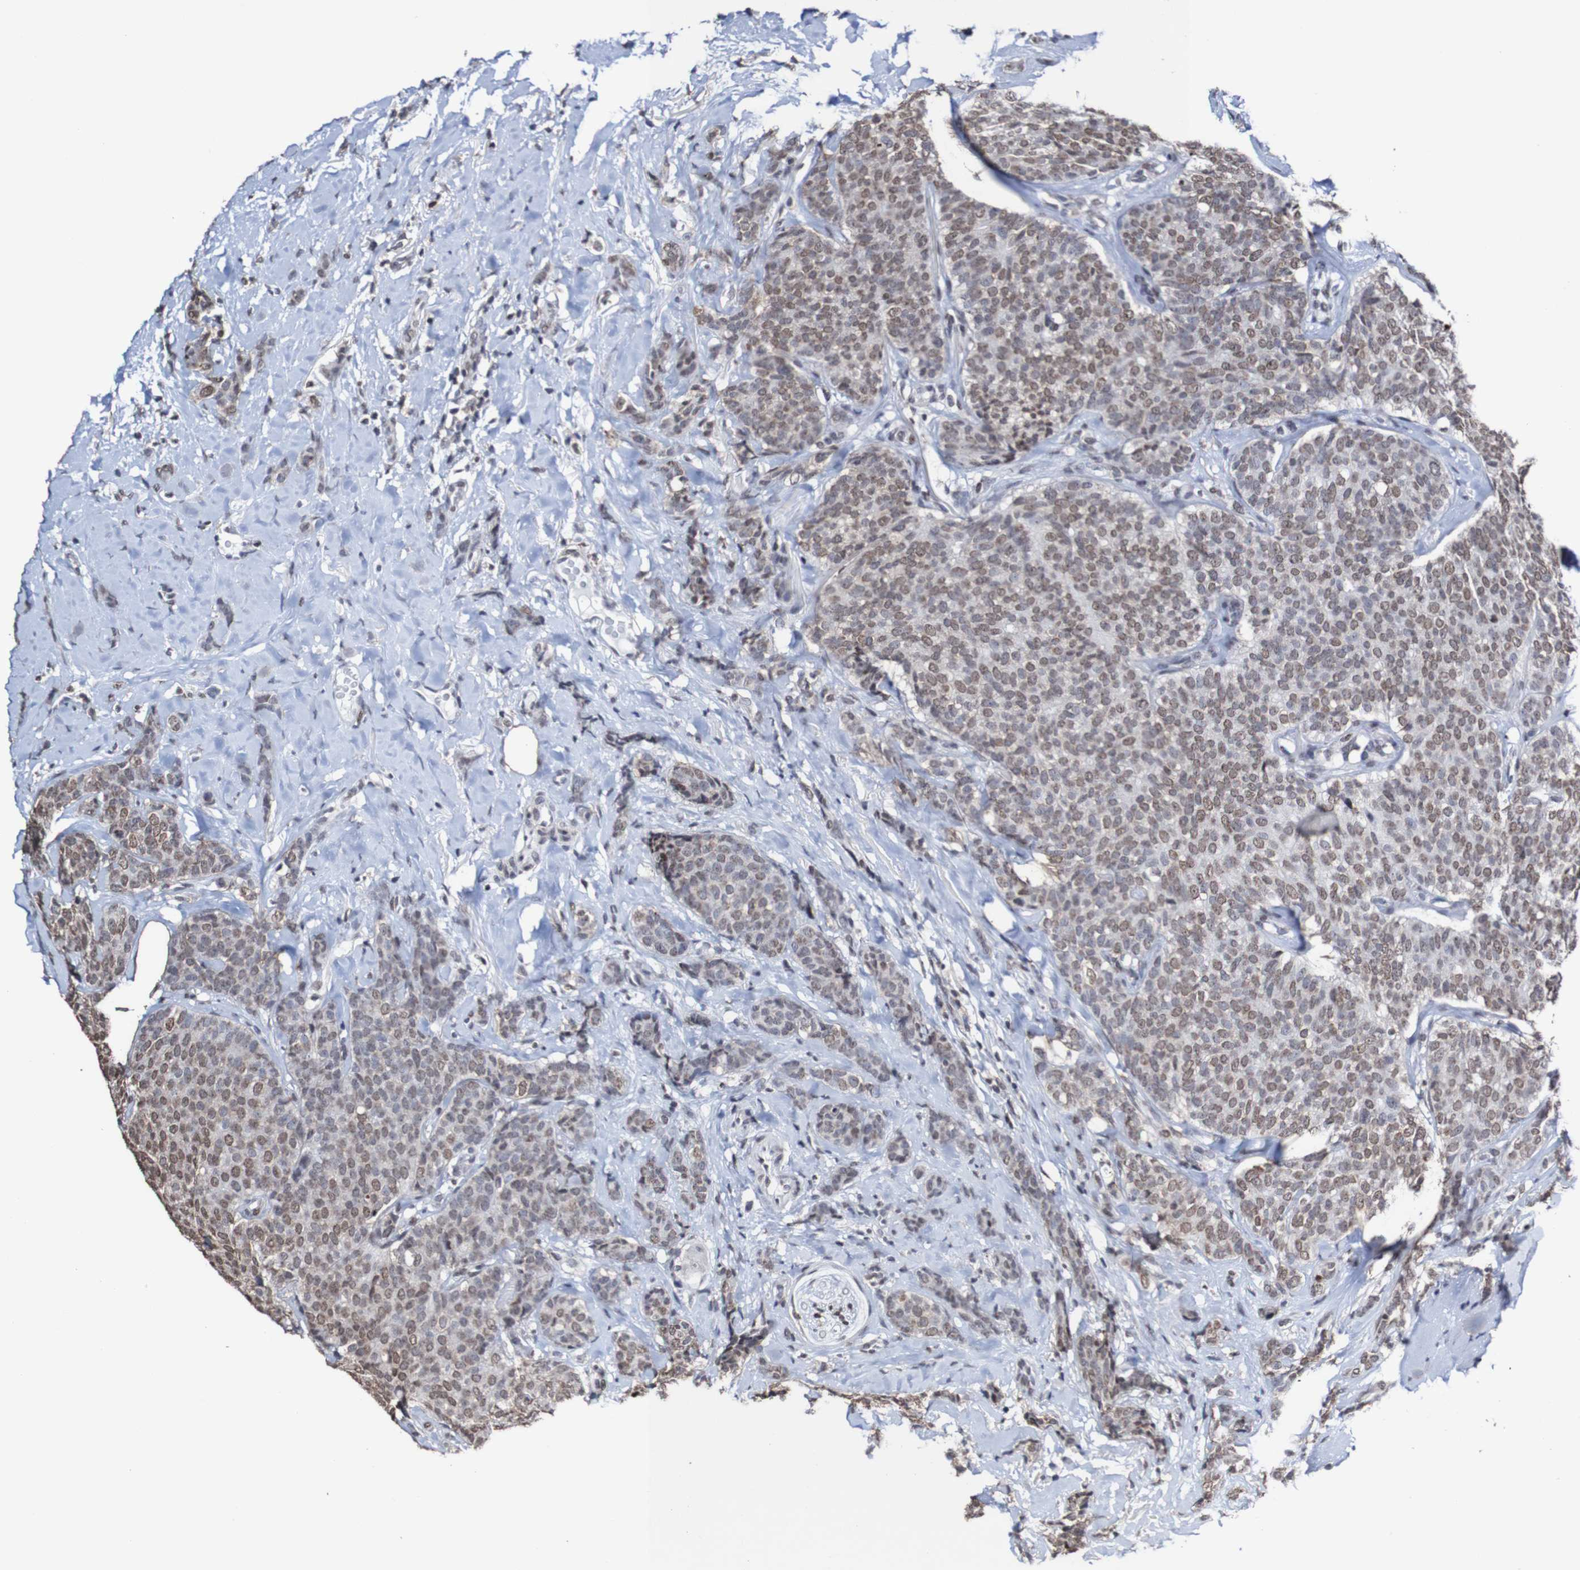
{"staining": {"intensity": "weak", "quantity": ">75%", "location": "nuclear"}, "tissue": "breast cancer", "cell_type": "Tumor cells", "image_type": "cancer", "snomed": [{"axis": "morphology", "description": "Lobular carcinoma"}, {"axis": "topography", "description": "Skin"}, {"axis": "topography", "description": "Breast"}], "caption": "Tumor cells show weak nuclear staining in about >75% of cells in lobular carcinoma (breast).", "gene": "GFI1", "patient": {"sex": "female", "age": 46}}